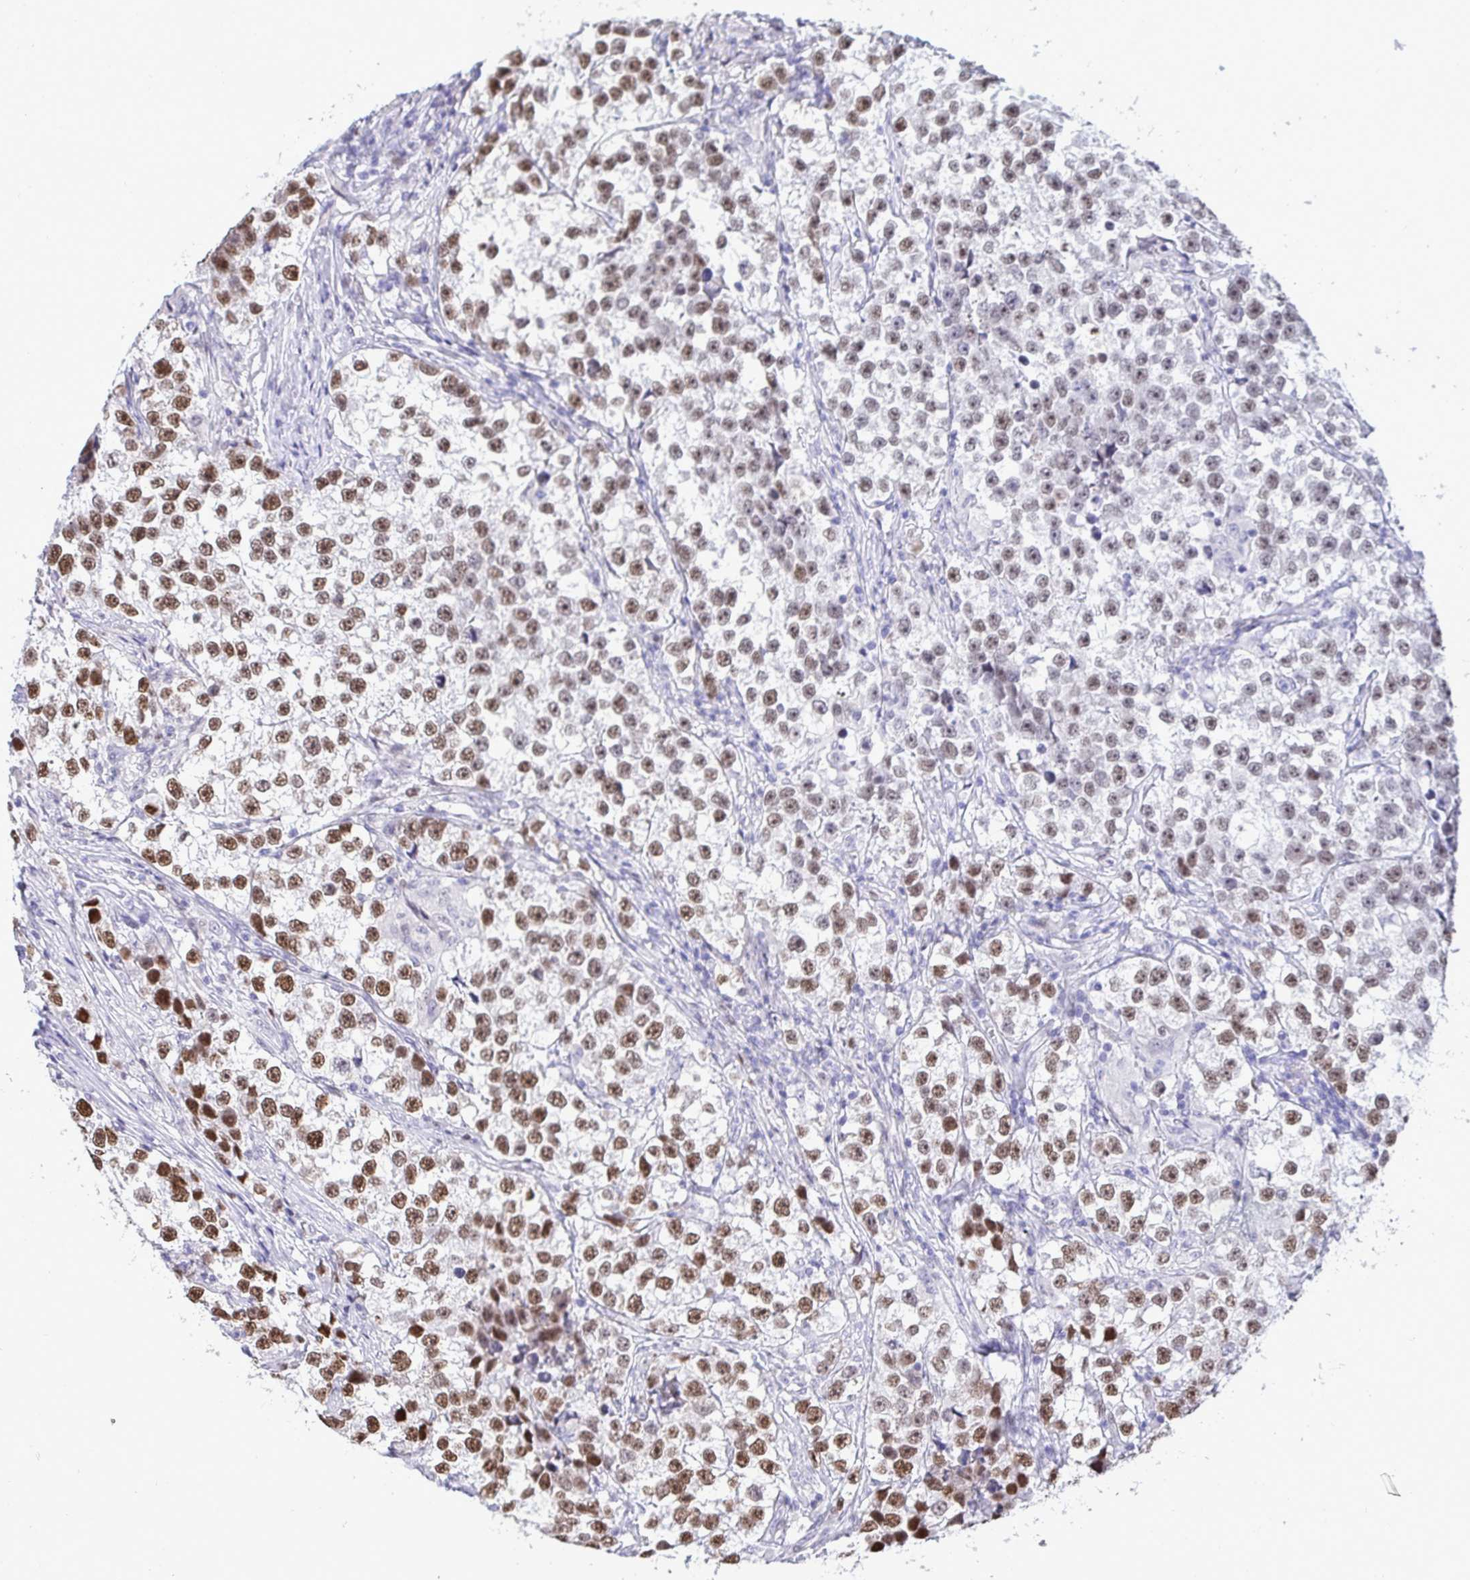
{"staining": {"intensity": "strong", "quantity": ">75%", "location": "nuclear"}, "tissue": "testis cancer", "cell_type": "Tumor cells", "image_type": "cancer", "snomed": [{"axis": "morphology", "description": "Seminoma, NOS"}, {"axis": "topography", "description": "Testis"}], "caption": "Testis cancer (seminoma) was stained to show a protein in brown. There is high levels of strong nuclear staining in approximately >75% of tumor cells.", "gene": "C1QL2", "patient": {"sex": "male", "age": 46}}